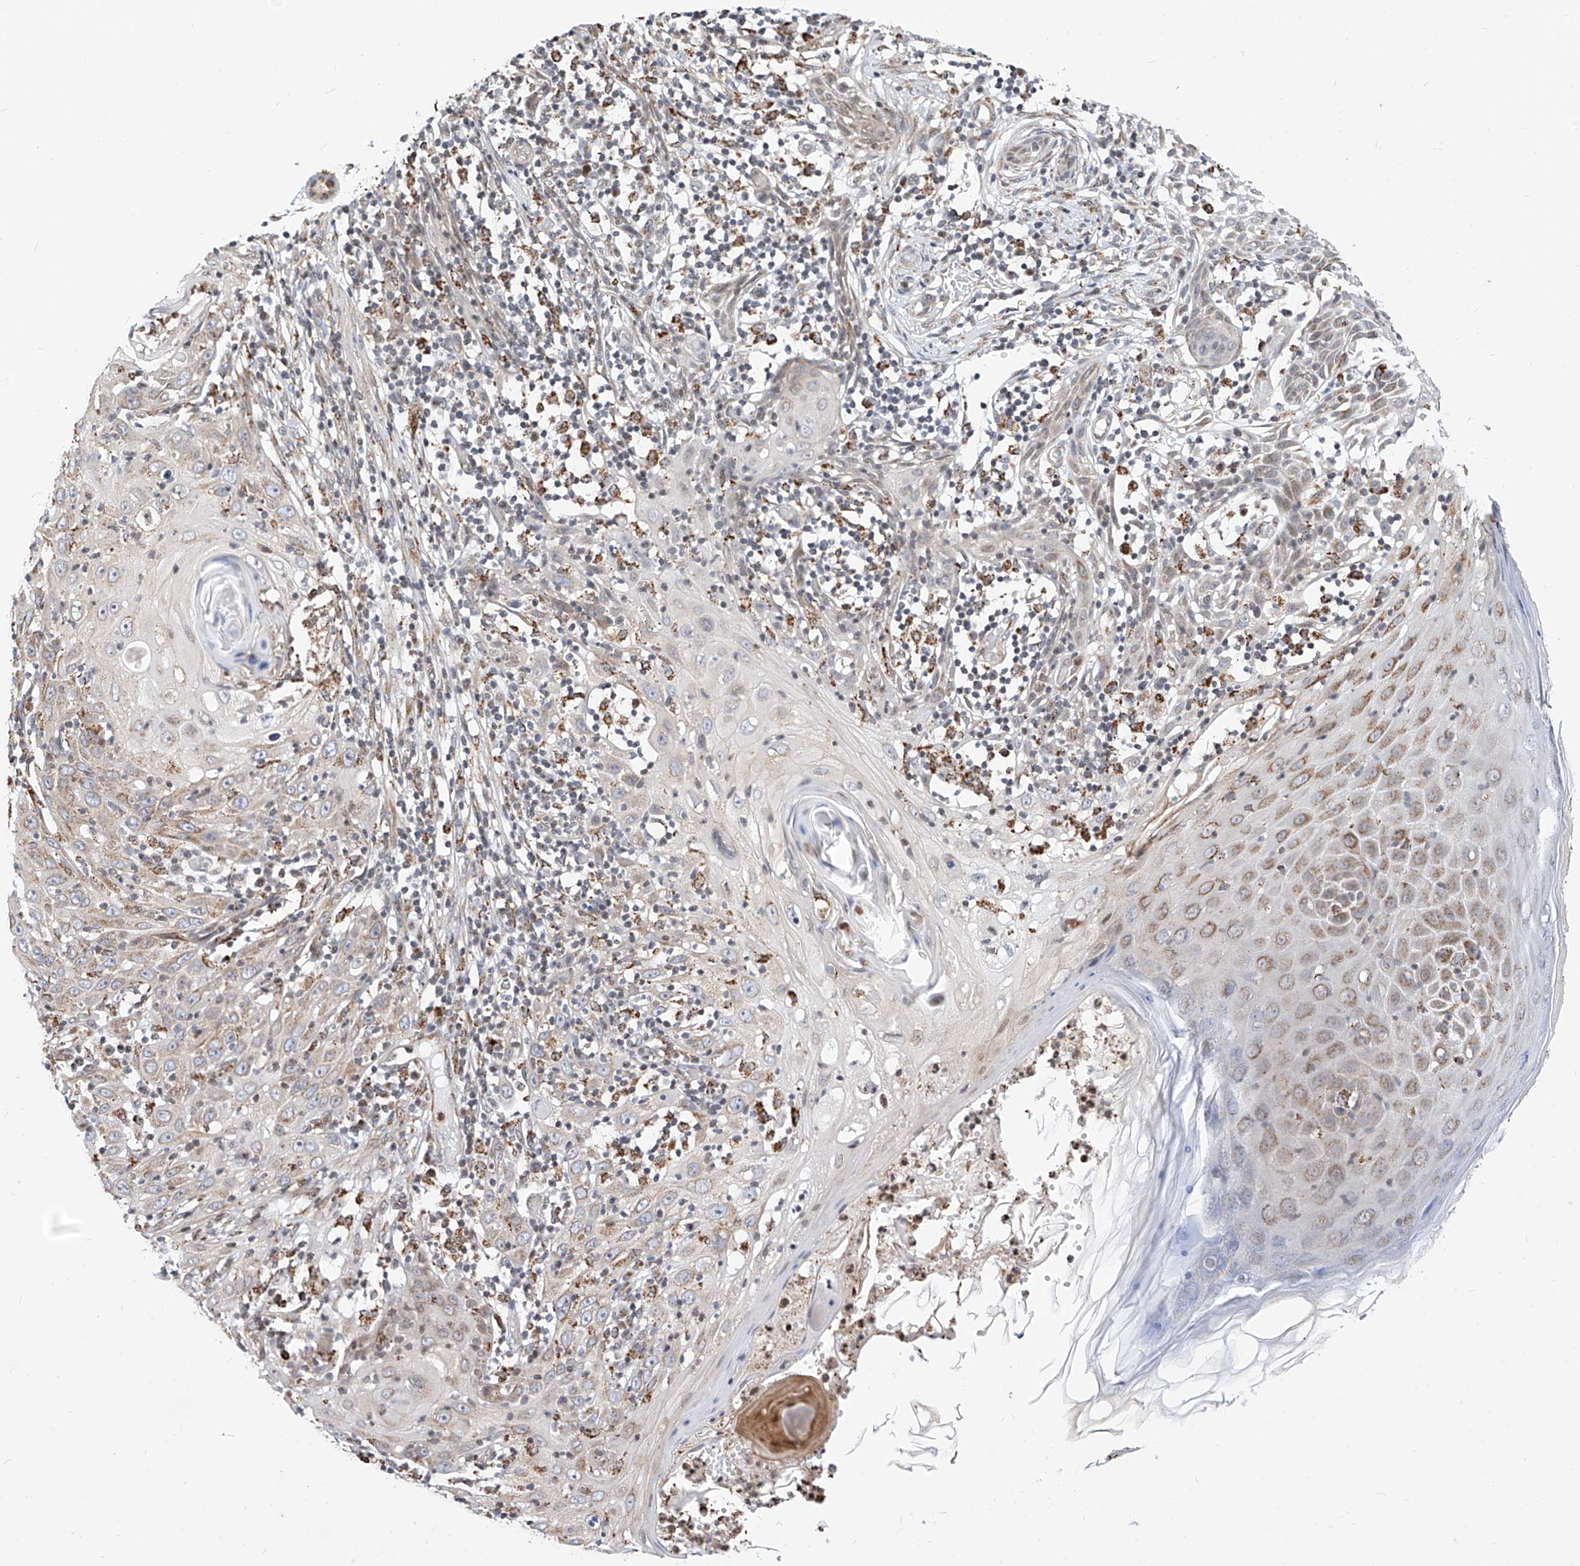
{"staining": {"intensity": "weak", "quantity": "25%-75%", "location": "cytoplasmic/membranous"}, "tissue": "skin cancer", "cell_type": "Tumor cells", "image_type": "cancer", "snomed": [{"axis": "morphology", "description": "Squamous cell carcinoma, NOS"}, {"axis": "topography", "description": "Skin"}], "caption": "A brown stain labels weak cytoplasmic/membranous expression of a protein in skin cancer (squamous cell carcinoma) tumor cells.", "gene": "TTLL8", "patient": {"sex": "female", "age": 88}}